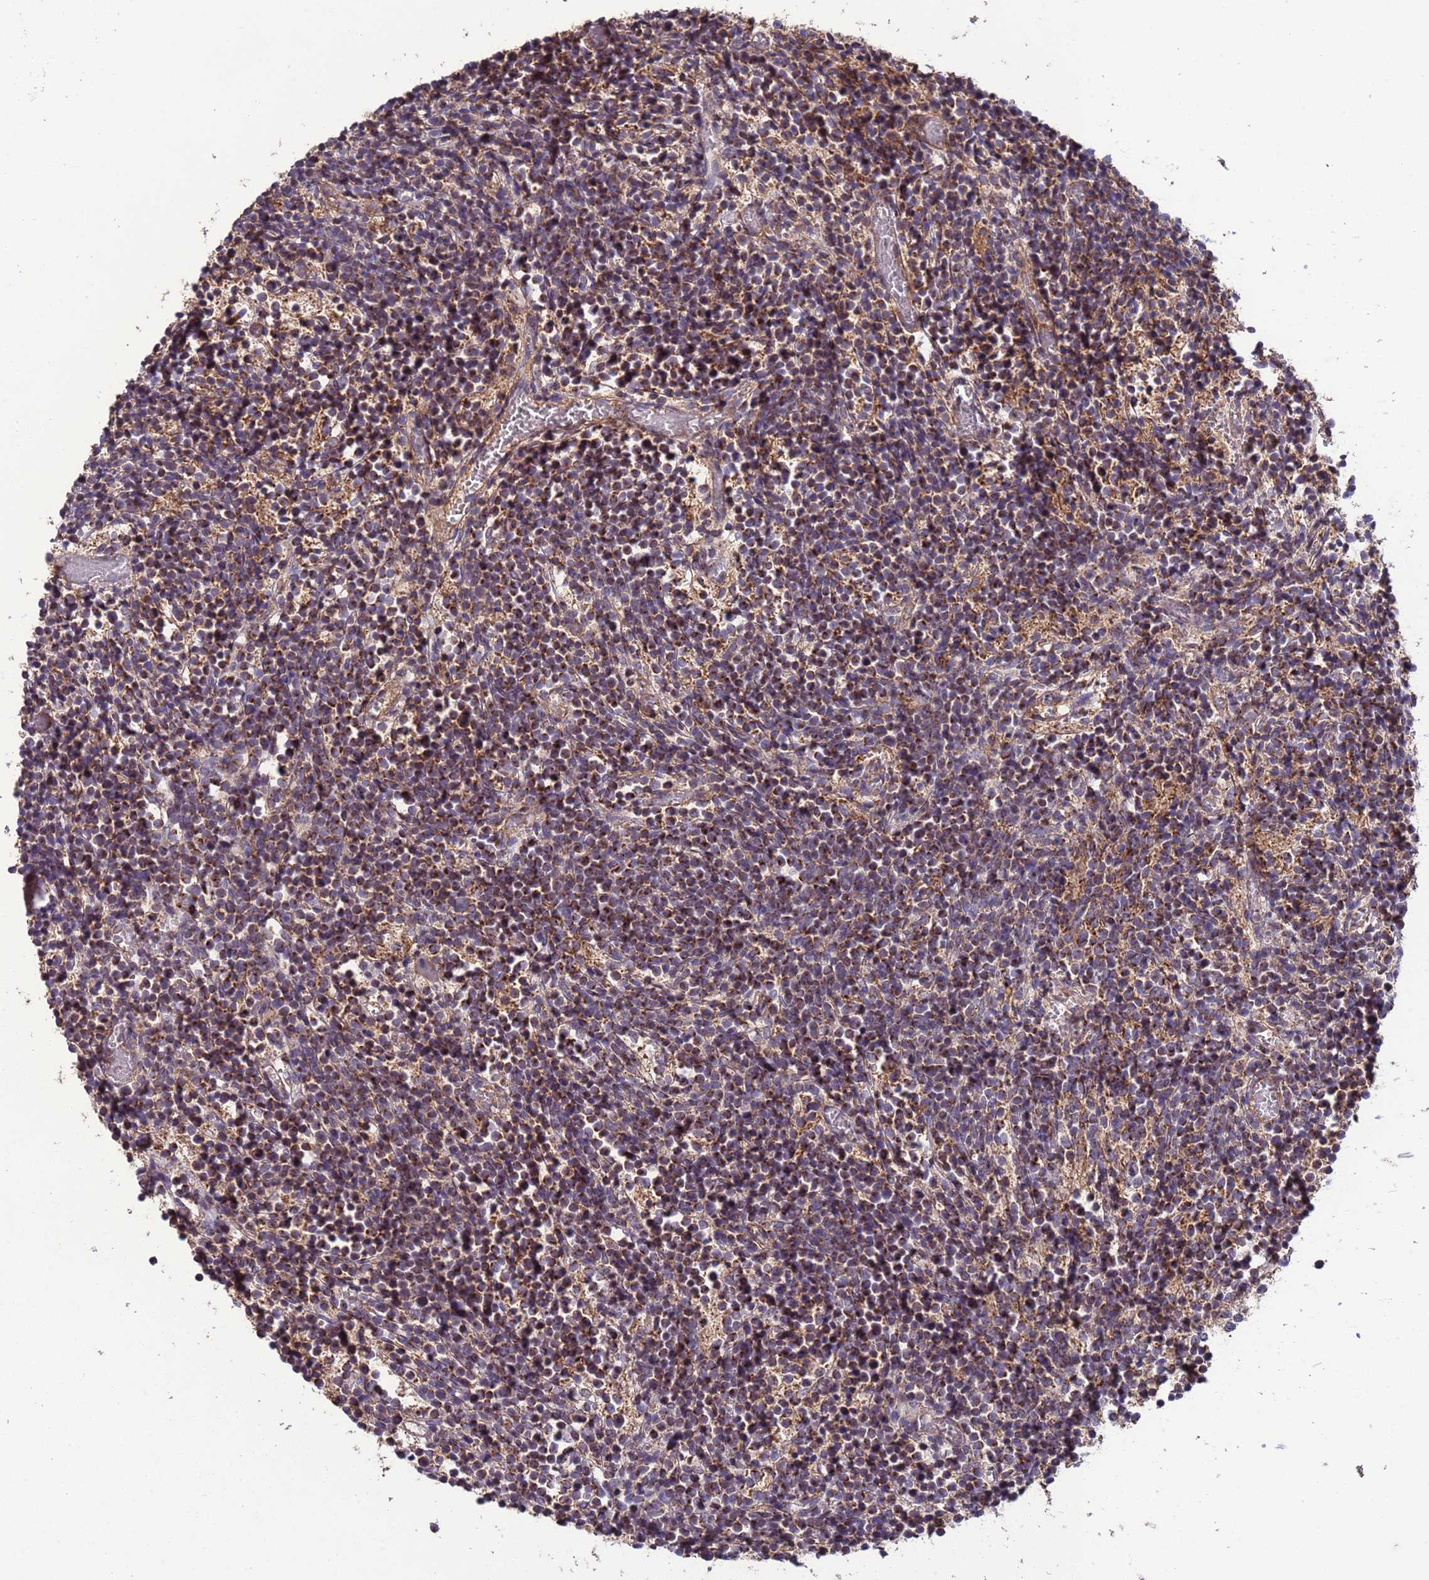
{"staining": {"intensity": "moderate", "quantity": ">75%", "location": "cytoplasmic/membranous"}, "tissue": "glioma", "cell_type": "Tumor cells", "image_type": "cancer", "snomed": [{"axis": "morphology", "description": "Glioma, malignant, Low grade"}, {"axis": "topography", "description": "Brain"}], "caption": "This histopathology image reveals malignant glioma (low-grade) stained with IHC to label a protein in brown. The cytoplasmic/membranous of tumor cells show moderate positivity for the protein. Nuclei are counter-stained blue.", "gene": "ACAD8", "patient": {"sex": "female", "age": 1}}